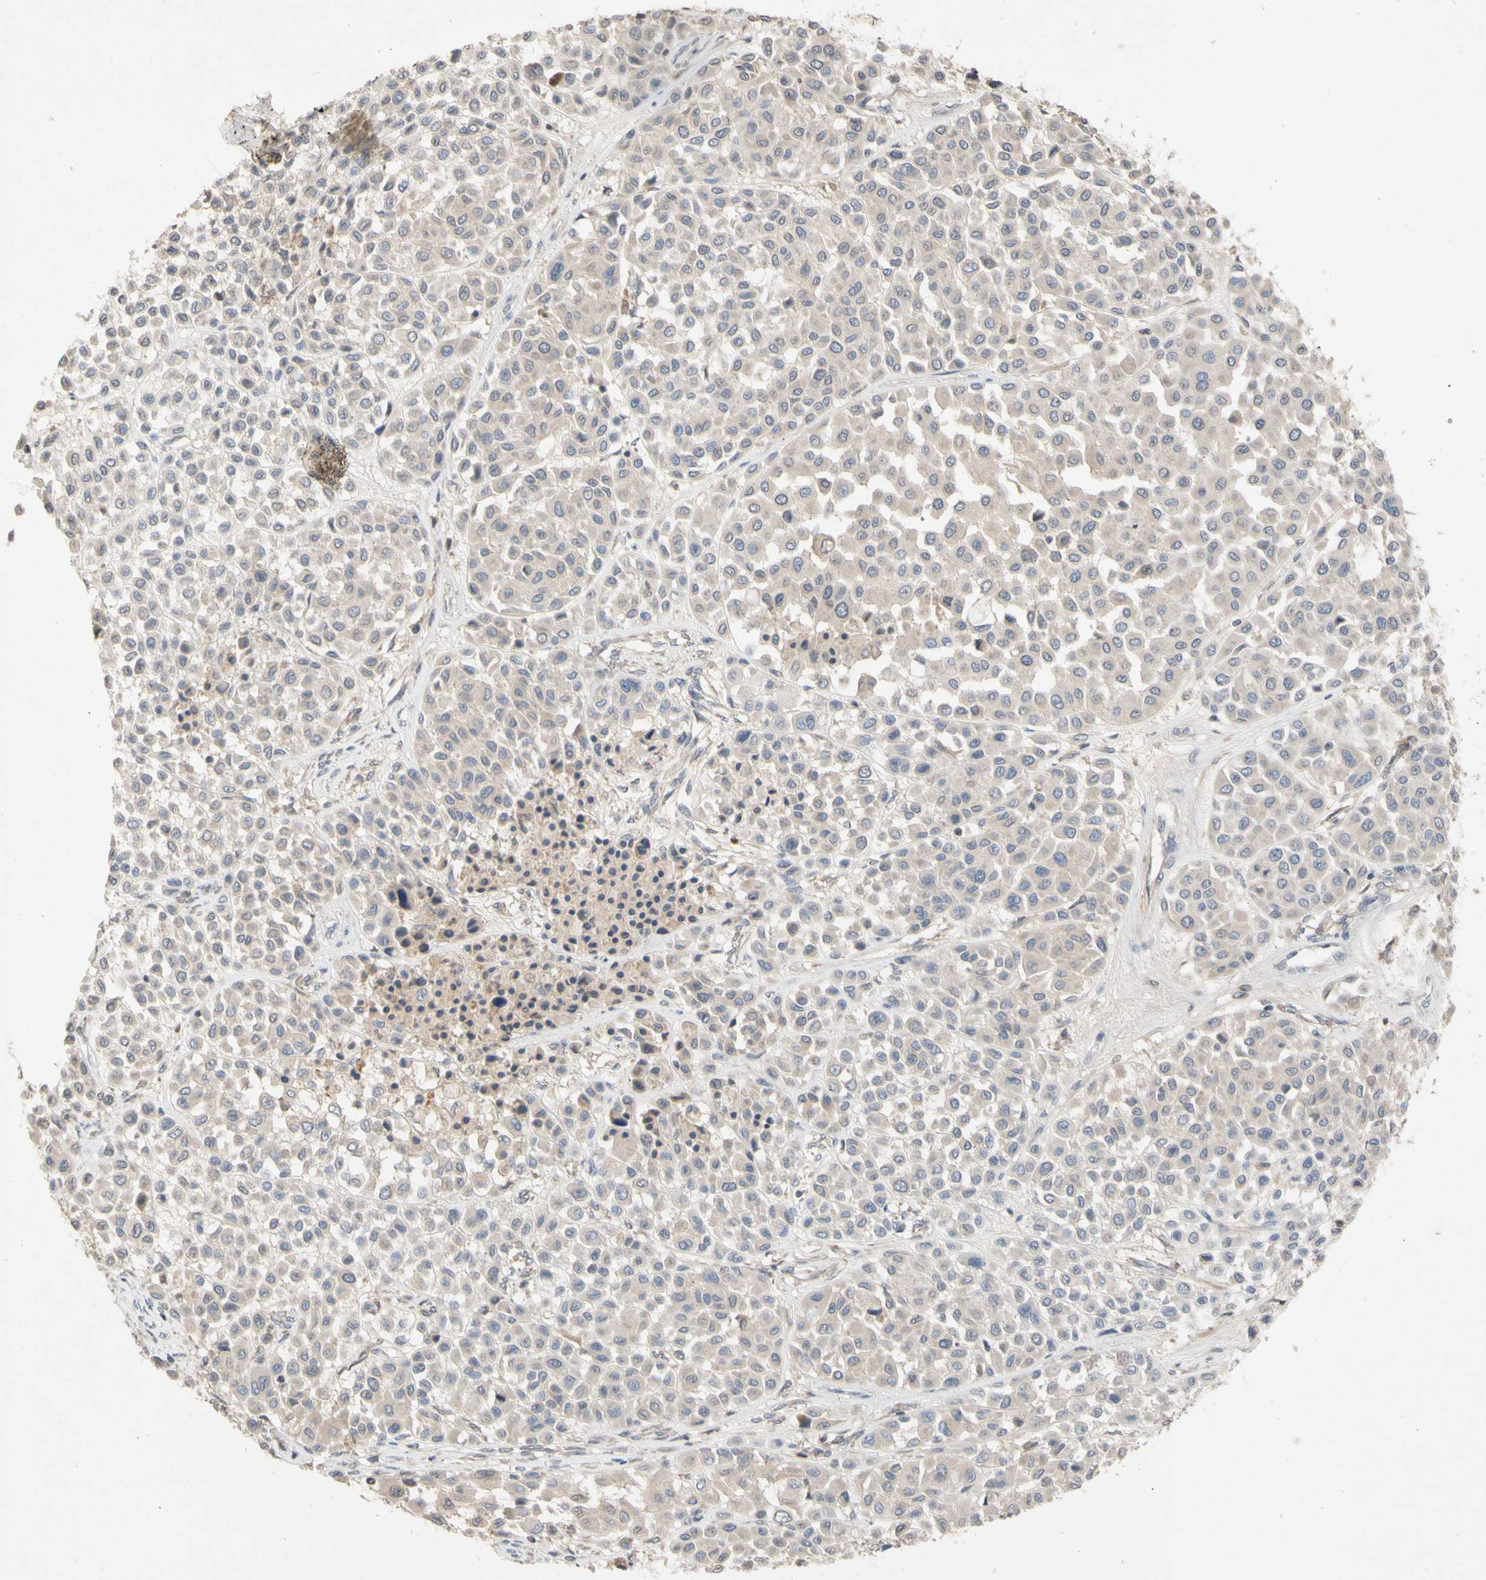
{"staining": {"intensity": "weak", "quantity": "25%-75%", "location": "cytoplasmic/membranous"}, "tissue": "melanoma", "cell_type": "Tumor cells", "image_type": "cancer", "snomed": [{"axis": "morphology", "description": "Malignant melanoma, Metastatic site"}, {"axis": "topography", "description": "Soft tissue"}], "caption": "Immunohistochemical staining of human melanoma exhibits low levels of weak cytoplasmic/membranous staining in approximately 25%-75% of tumor cells. (DAB (3,3'-diaminobenzidine) = brown stain, brightfield microscopy at high magnification).", "gene": "NECTIN3", "patient": {"sex": "male", "age": 41}}